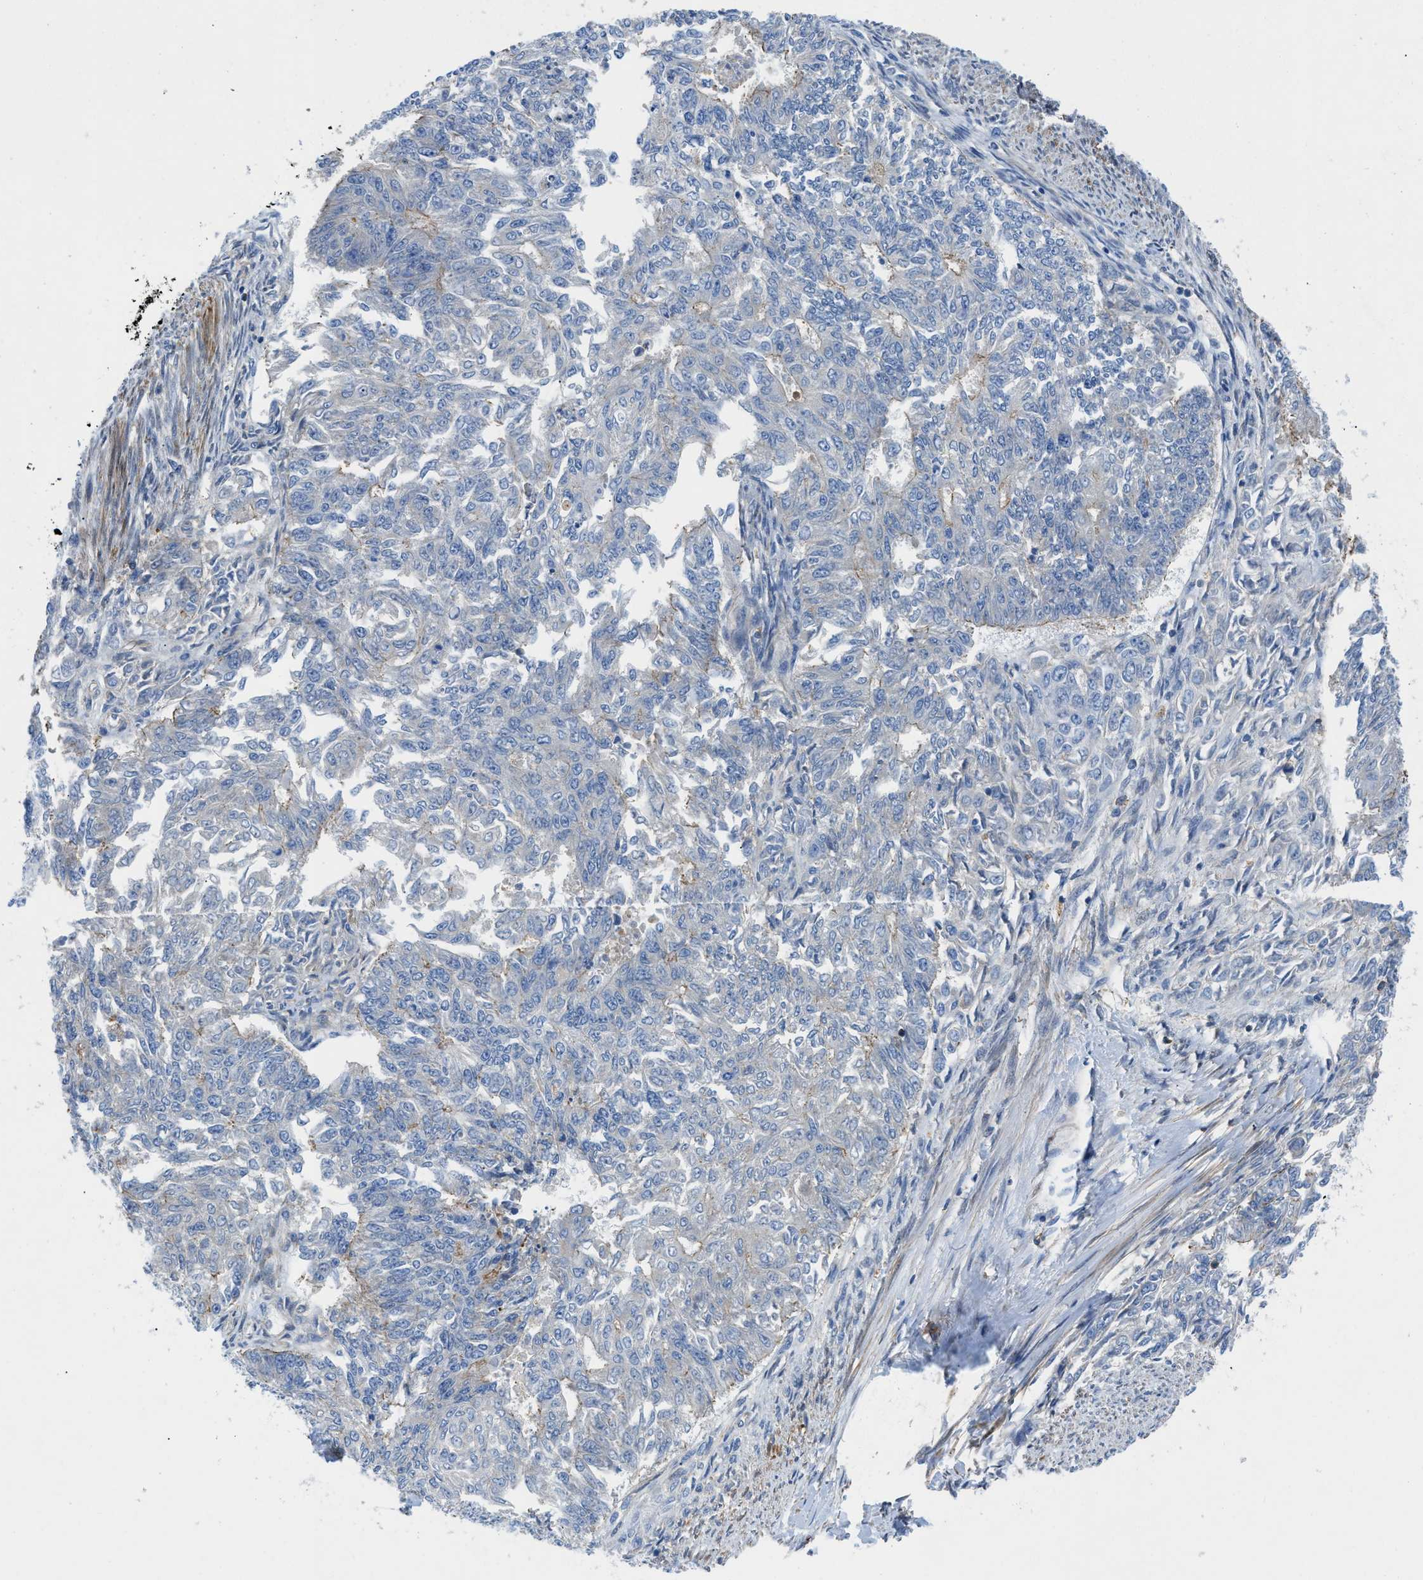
{"staining": {"intensity": "weak", "quantity": "<25%", "location": "cytoplasmic/membranous"}, "tissue": "endometrial cancer", "cell_type": "Tumor cells", "image_type": "cancer", "snomed": [{"axis": "morphology", "description": "Adenocarcinoma, NOS"}, {"axis": "topography", "description": "Endometrium"}], "caption": "The histopathology image reveals no significant positivity in tumor cells of adenocarcinoma (endometrial). (Immunohistochemistry (ihc), brightfield microscopy, high magnification).", "gene": "ATP6V0D1", "patient": {"sex": "female", "age": 32}}